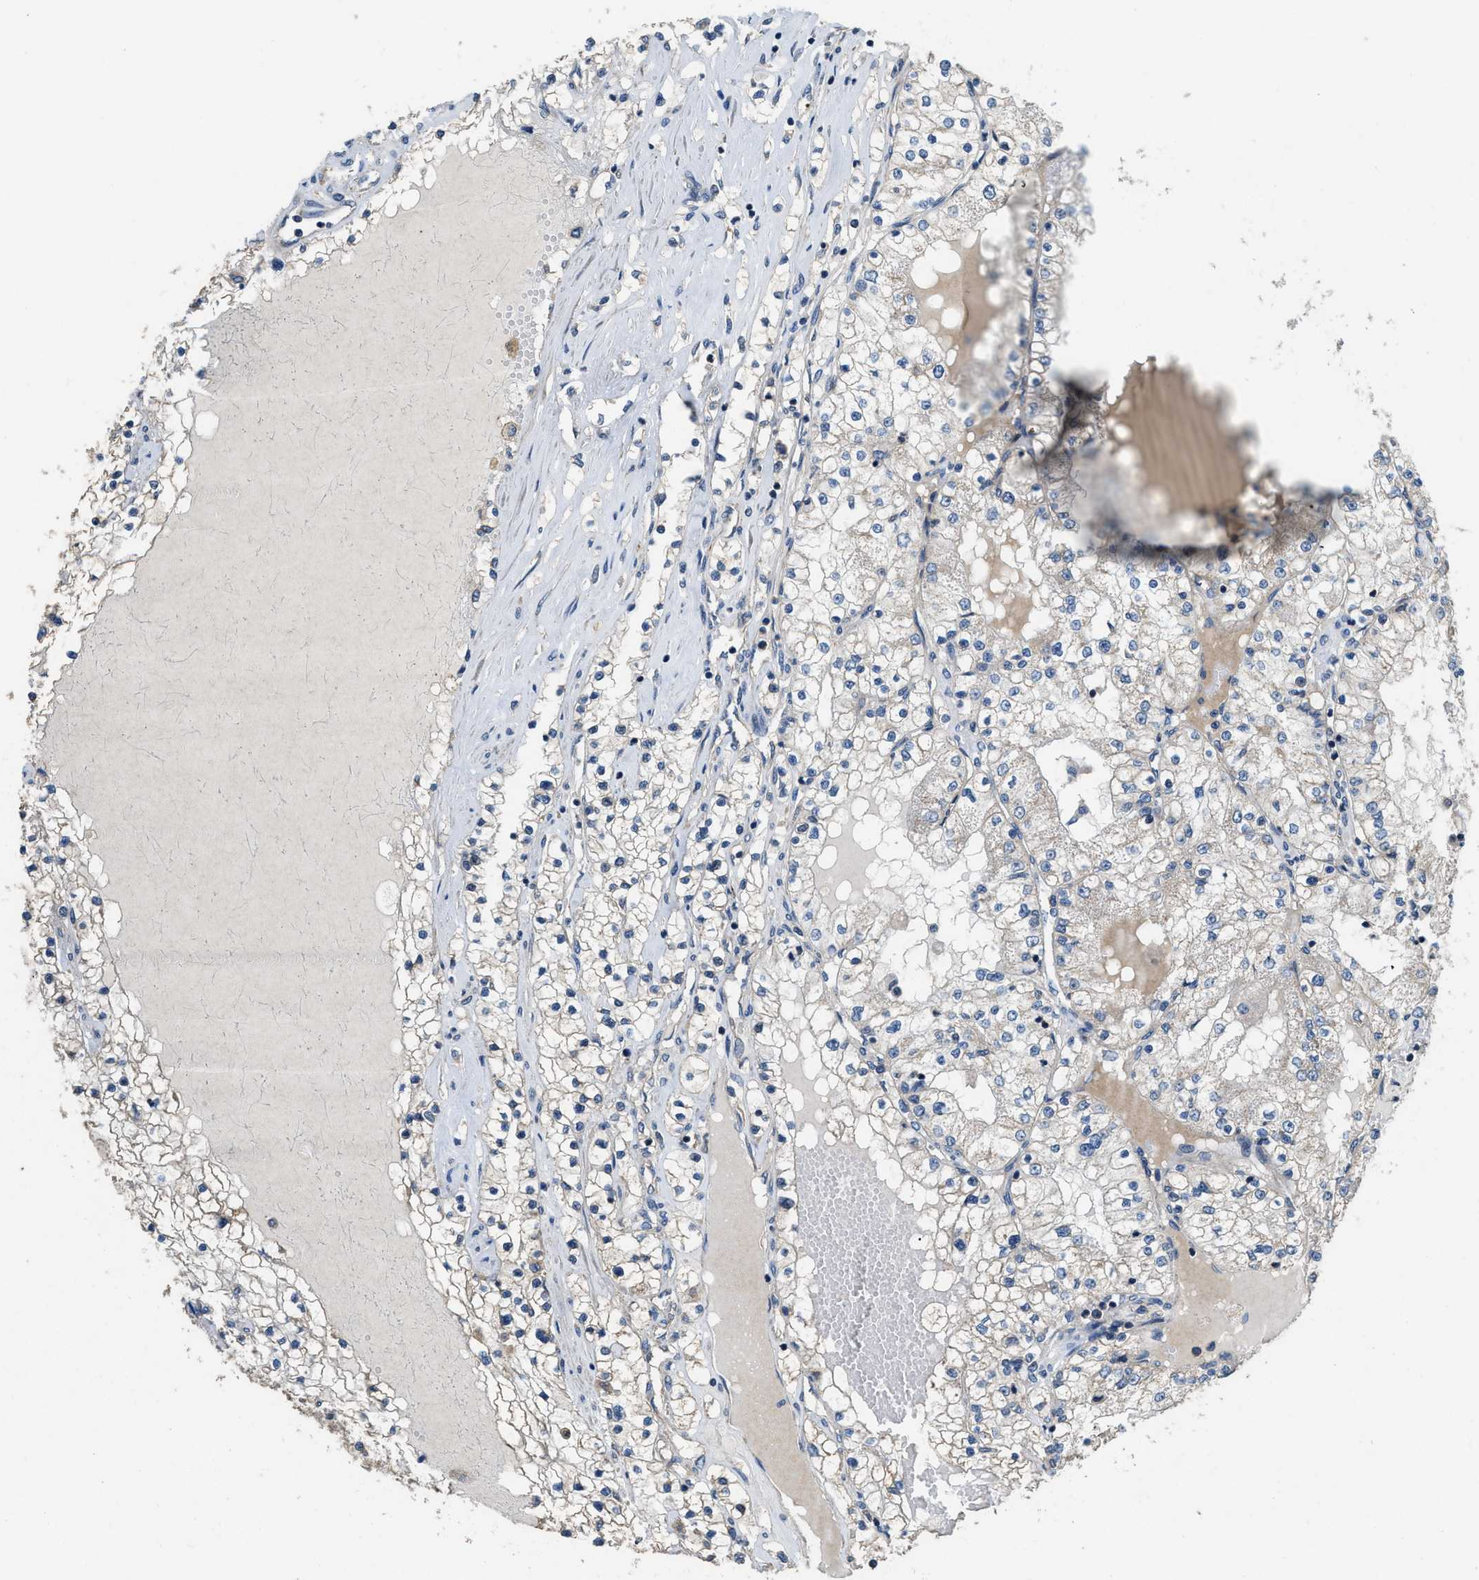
{"staining": {"intensity": "negative", "quantity": "none", "location": "none"}, "tissue": "renal cancer", "cell_type": "Tumor cells", "image_type": "cancer", "snomed": [{"axis": "morphology", "description": "Adenocarcinoma, NOS"}, {"axis": "topography", "description": "Kidney"}], "caption": "The photomicrograph displays no significant positivity in tumor cells of renal adenocarcinoma.", "gene": "SSH2", "patient": {"sex": "male", "age": 68}}